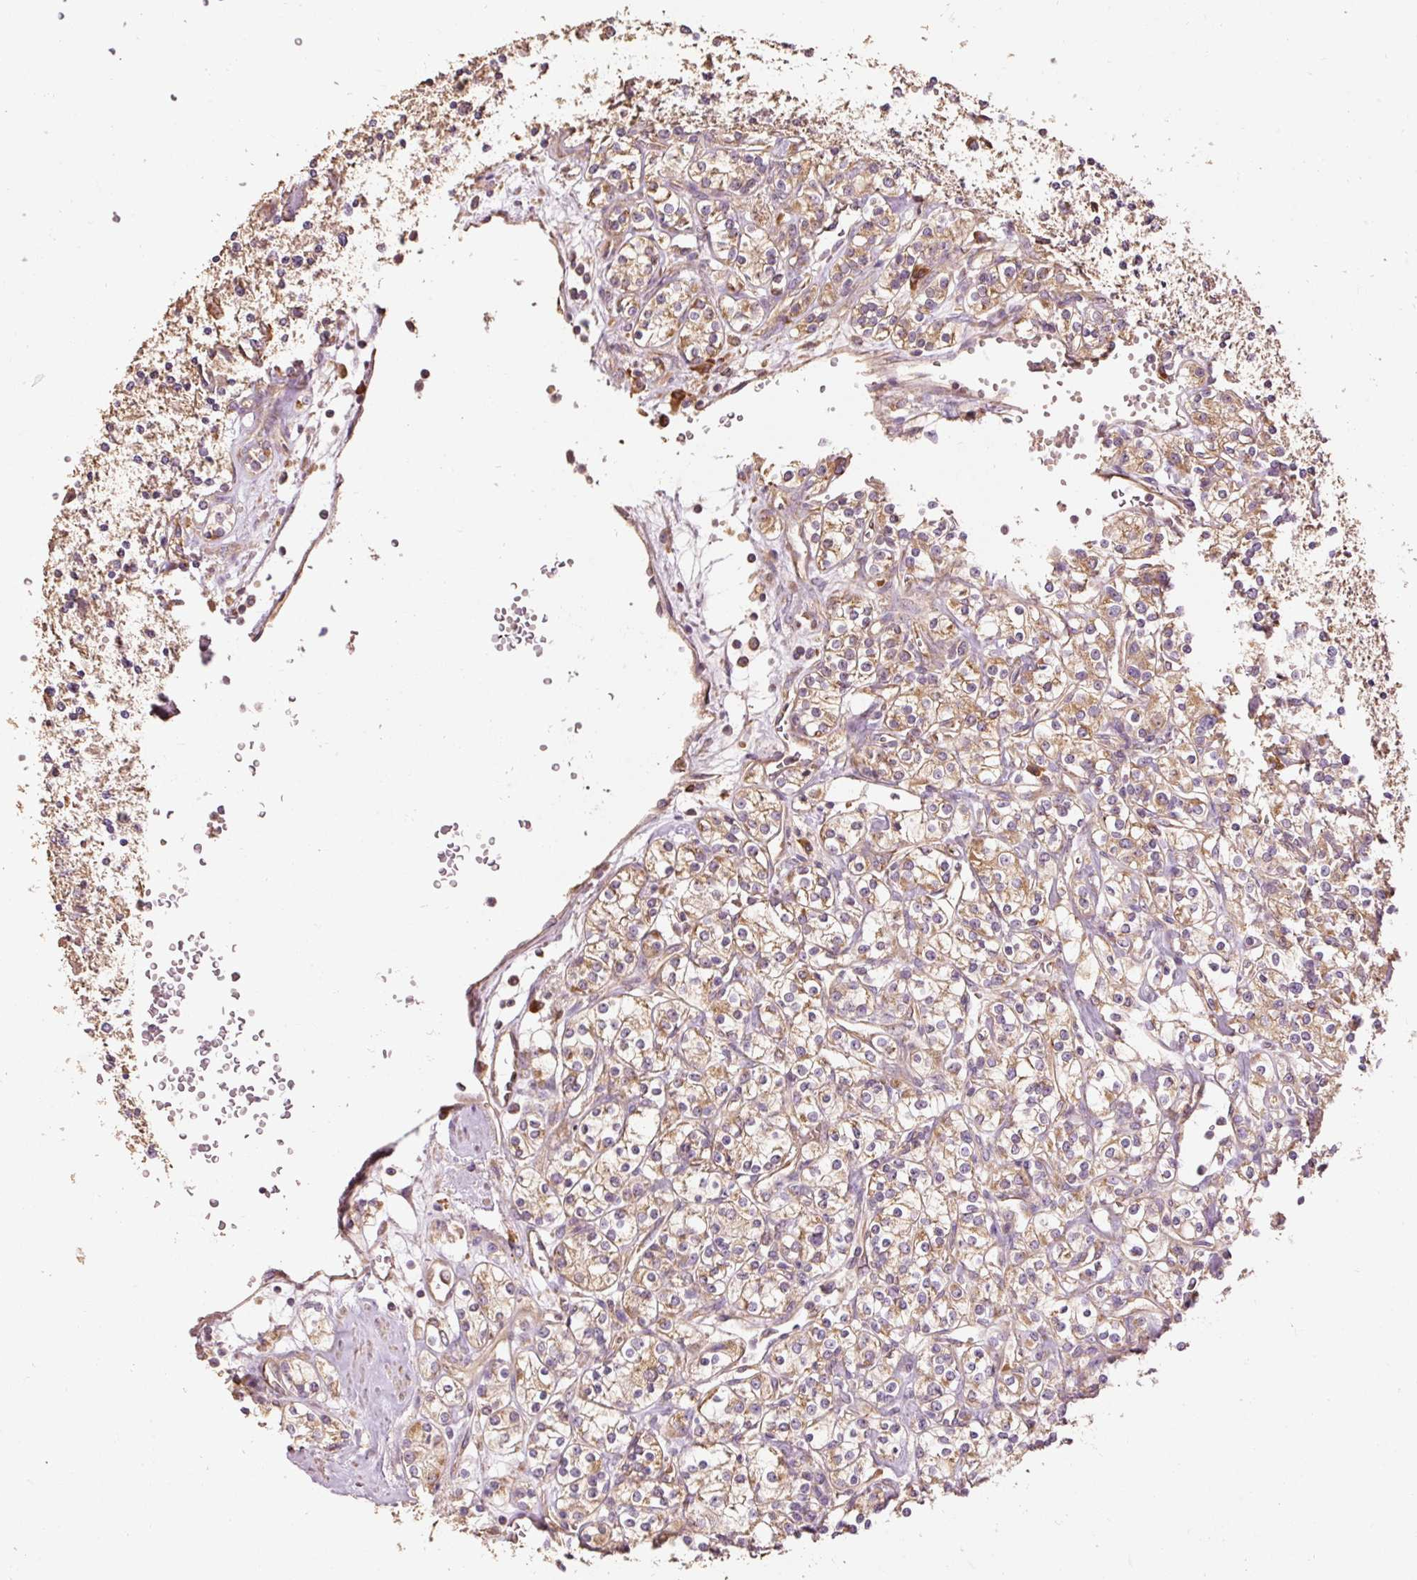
{"staining": {"intensity": "moderate", "quantity": ">75%", "location": "cytoplasmic/membranous"}, "tissue": "renal cancer", "cell_type": "Tumor cells", "image_type": "cancer", "snomed": [{"axis": "morphology", "description": "Adenocarcinoma, NOS"}, {"axis": "topography", "description": "Kidney"}], "caption": "The micrograph demonstrates staining of renal cancer (adenocarcinoma), revealing moderate cytoplasmic/membranous protein expression (brown color) within tumor cells. (Stains: DAB in brown, nuclei in blue, Microscopy: brightfield microscopy at high magnification).", "gene": "EFHC1", "patient": {"sex": "male", "age": 77}}